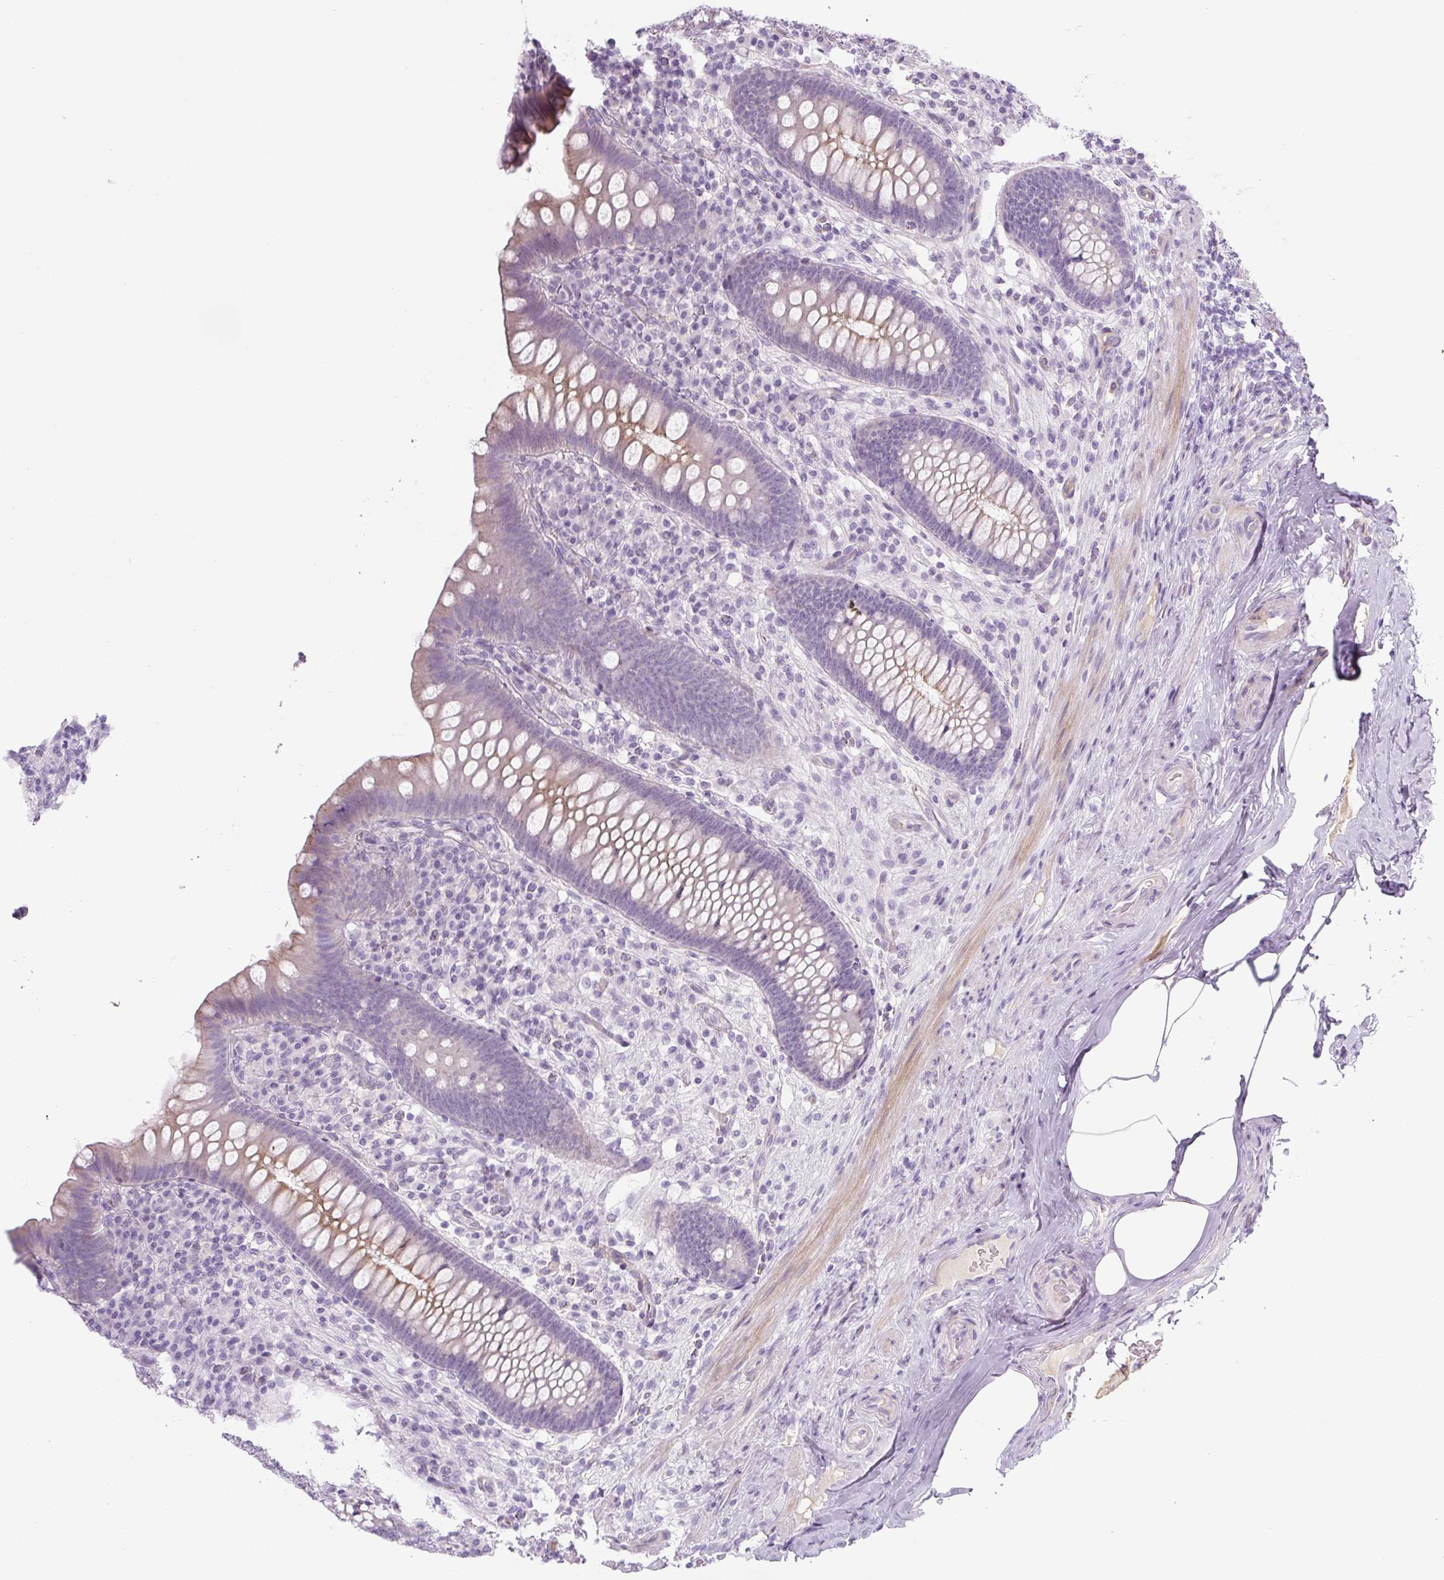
{"staining": {"intensity": "moderate", "quantity": "25%-75%", "location": "cytoplasmic/membranous"}, "tissue": "appendix", "cell_type": "Glandular cells", "image_type": "normal", "snomed": [{"axis": "morphology", "description": "Normal tissue, NOS"}, {"axis": "topography", "description": "Appendix"}], "caption": "A photomicrograph showing moderate cytoplasmic/membranous expression in approximately 25%-75% of glandular cells in normal appendix, as visualized by brown immunohistochemical staining.", "gene": "PRM1", "patient": {"sex": "male", "age": 71}}